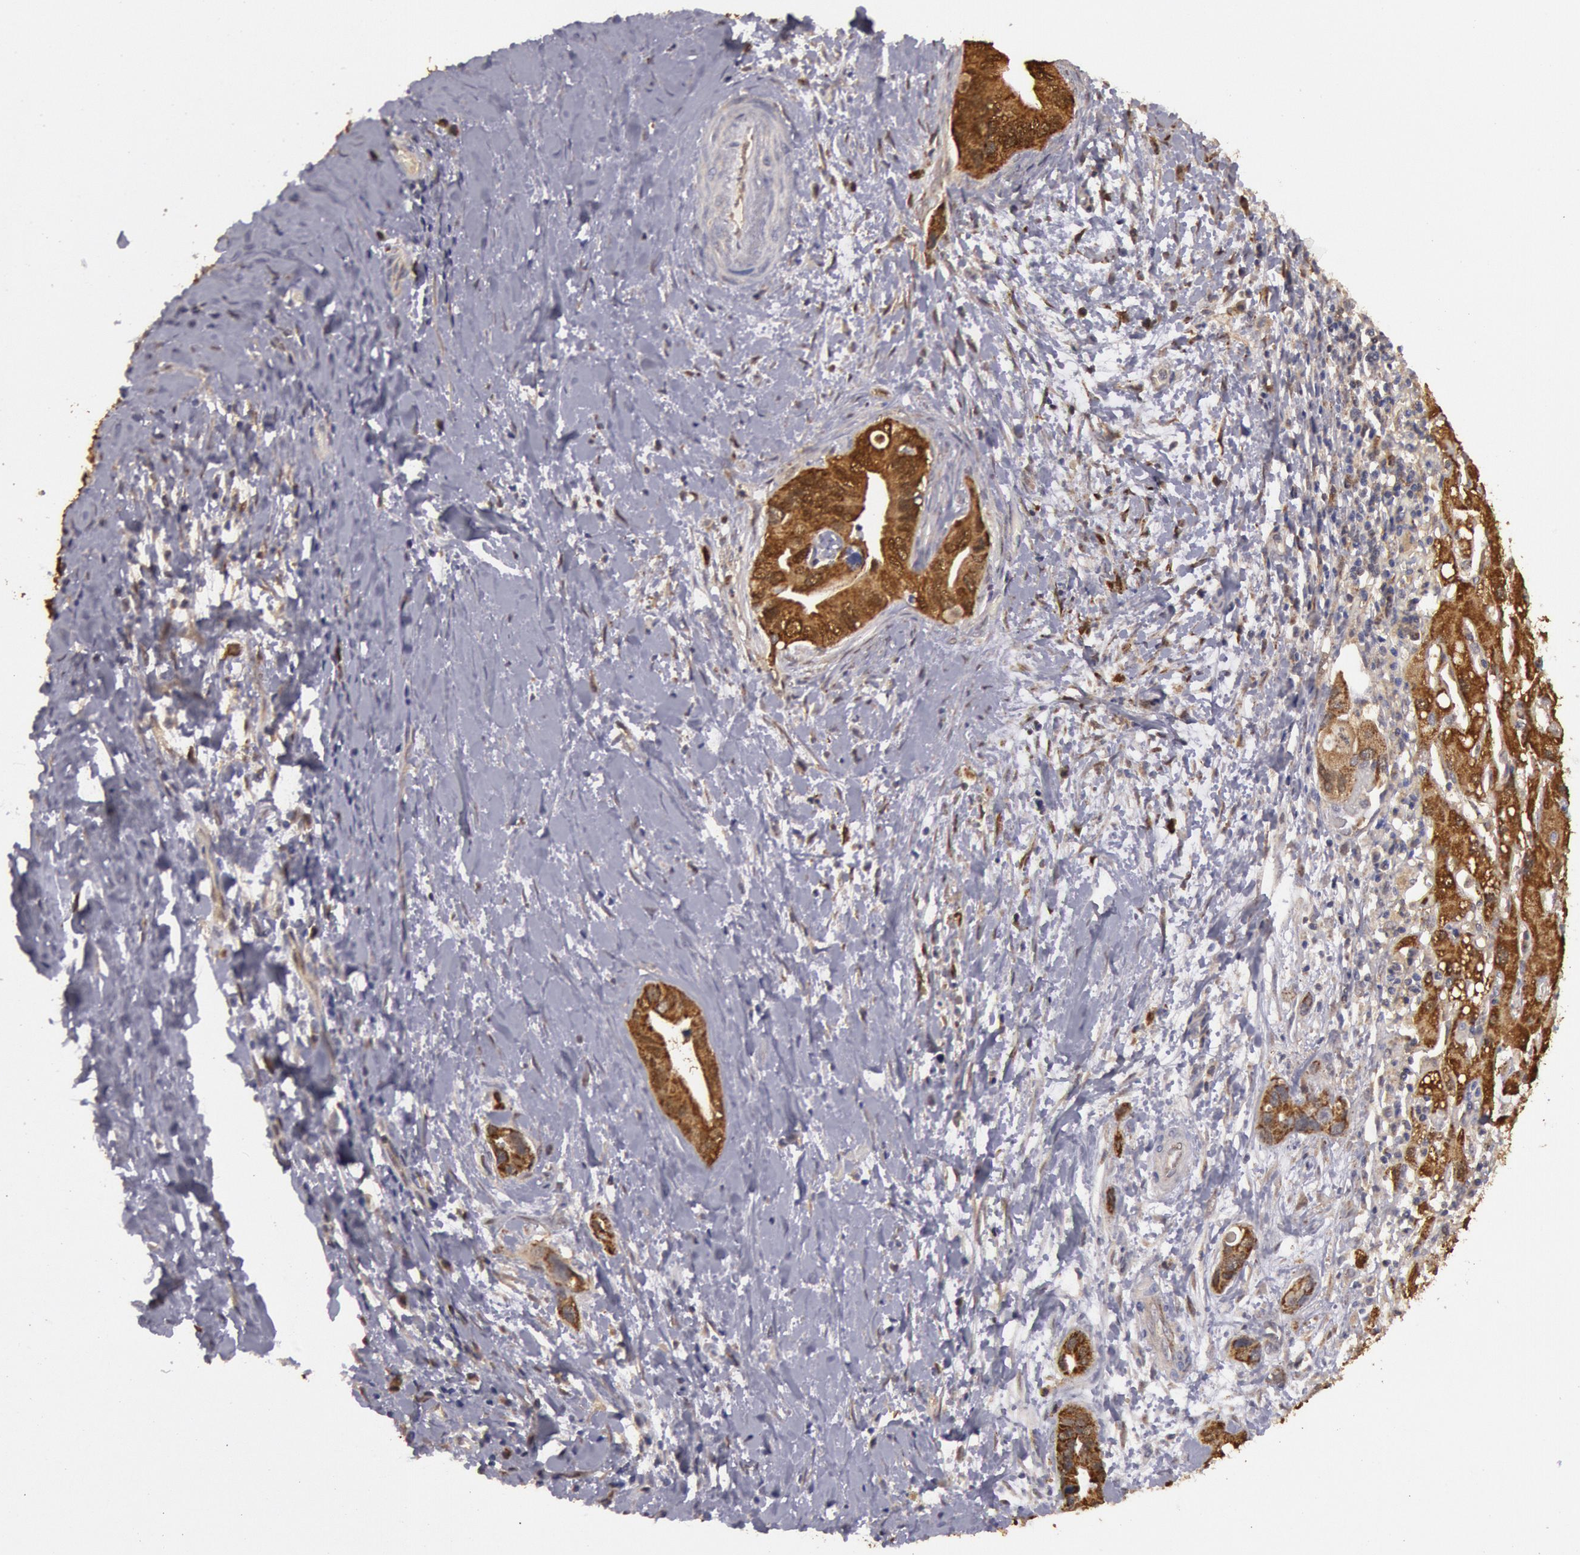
{"staining": {"intensity": "strong", "quantity": ">75%", "location": "cytoplasmic/membranous"}, "tissue": "liver cancer", "cell_type": "Tumor cells", "image_type": "cancer", "snomed": [{"axis": "morphology", "description": "Cholangiocarcinoma"}, {"axis": "topography", "description": "Liver"}], "caption": "Immunohistochemistry (DAB (3,3'-diaminobenzidine)) staining of human liver cholangiocarcinoma shows strong cytoplasmic/membranous protein expression in approximately >75% of tumor cells.", "gene": "MPST", "patient": {"sex": "female", "age": 65}}